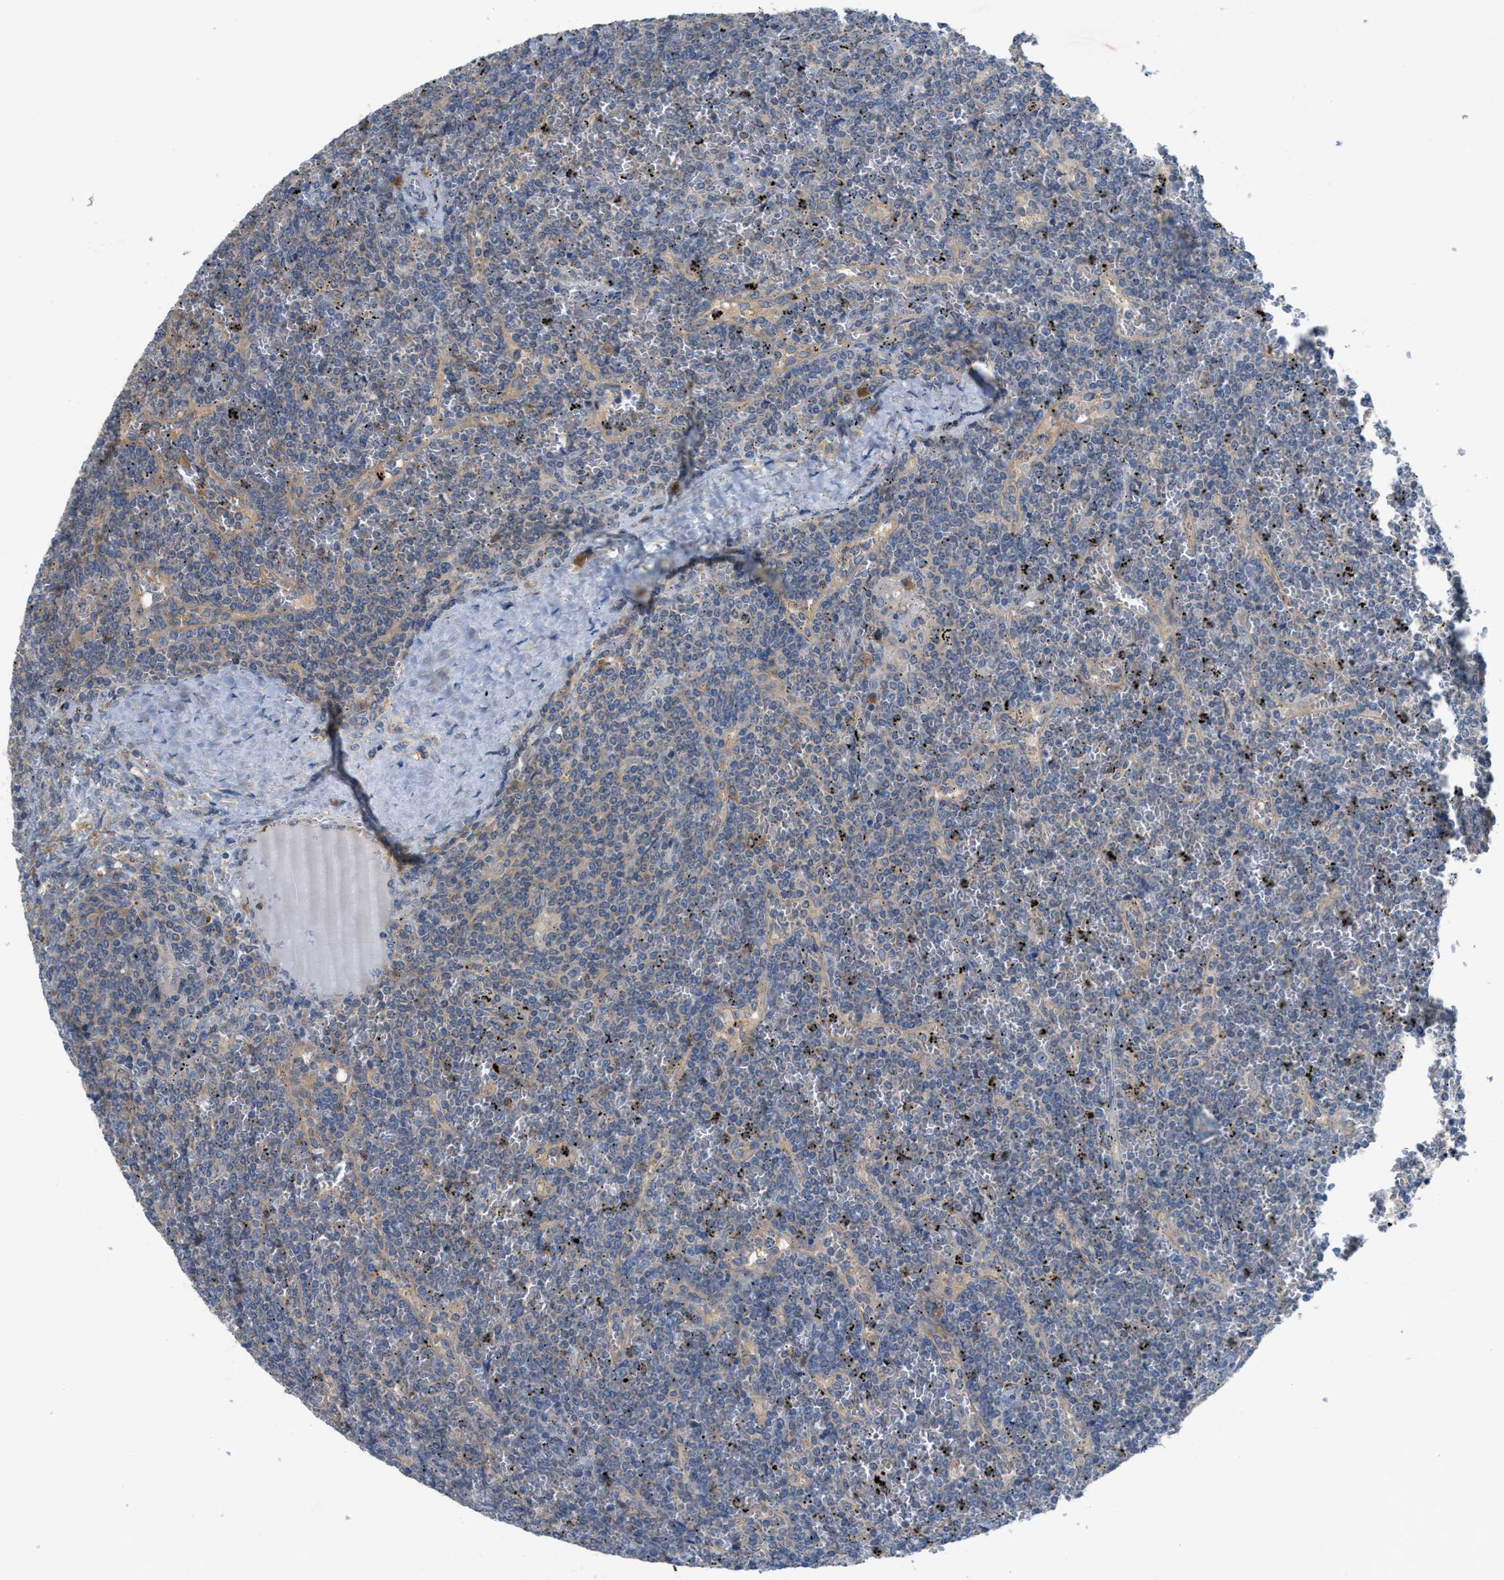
{"staining": {"intensity": "negative", "quantity": "none", "location": "none"}, "tissue": "lymphoma", "cell_type": "Tumor cells", "image_type": "cancer", "snomed": [{"axis": "morphology", "description": "Malignant lymphoma, non-Hodgkin's type, Low grade"}, {"axis": "topography", "description": "Spleen"}], "caption": "A high-resolution photomicrograph shows IHC staining of lymphoma, which exhibits no significant staining in tumor cells.", "gene": "UBA5", "patient": {"sex": "female", "age": 19}}